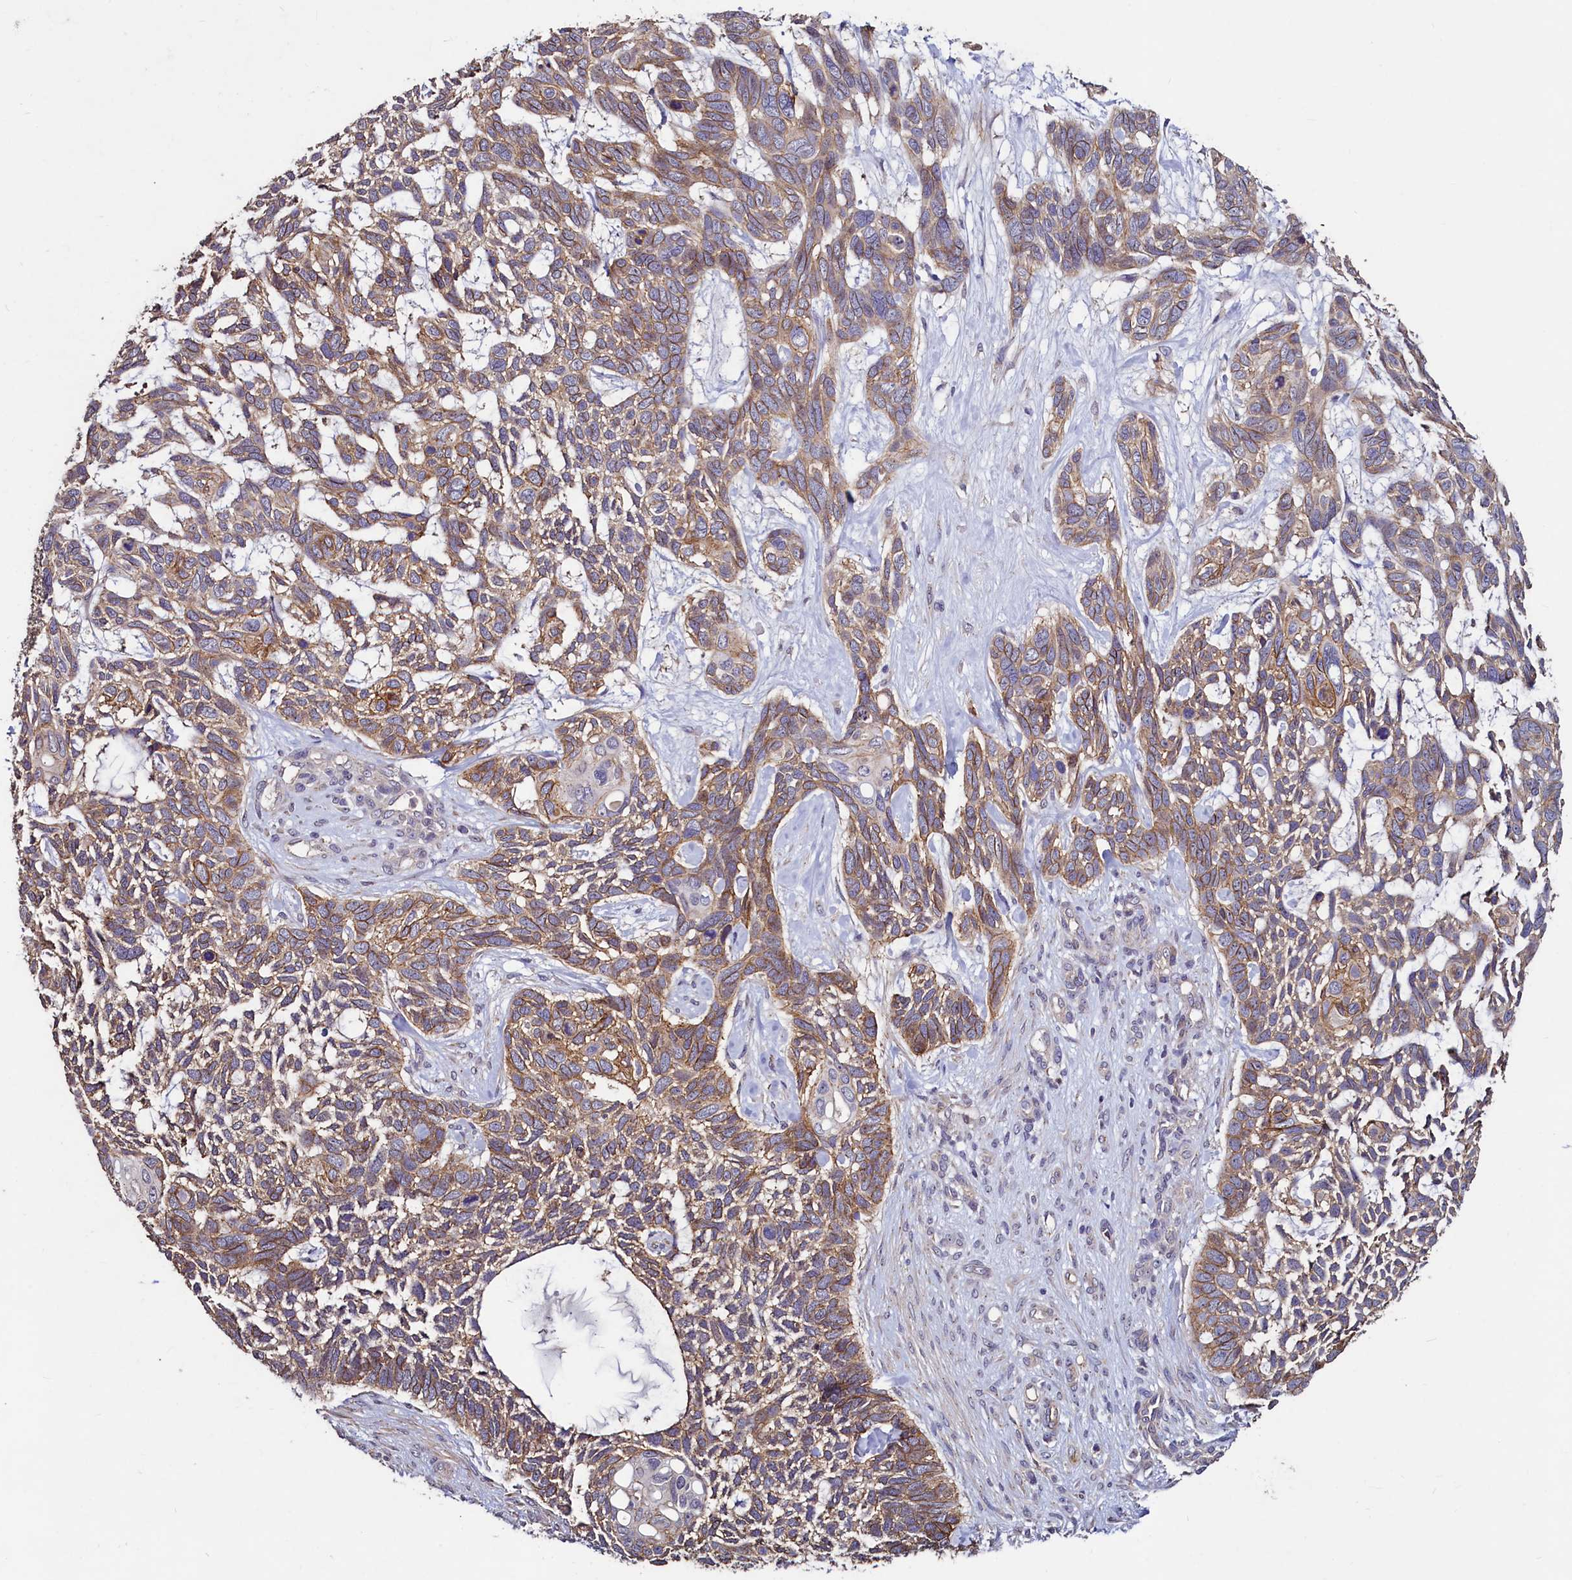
{"staining": {"intensity": "weak", "quantity": ">75%", "location": "cytoplasmic/membranous"}, "tissue": "skin cancer", "cell_type": "Tumor cells", "image_type": "cancer", "snomed": [{"axis": "morphology", "description": "Basal cell carcinoma"}, {"axis": "topography", "description": "Skin"}], "caption": "DAB (3,3'-diaminobenzidine) immunohistochemical staining of human basal cell carcinoma (skin) displays weak cytoplasmic/membranous protein staining in approximately >75% of tumor cells.", "gene": "PALM", "patient": {"sex": "male", "age": 88}}